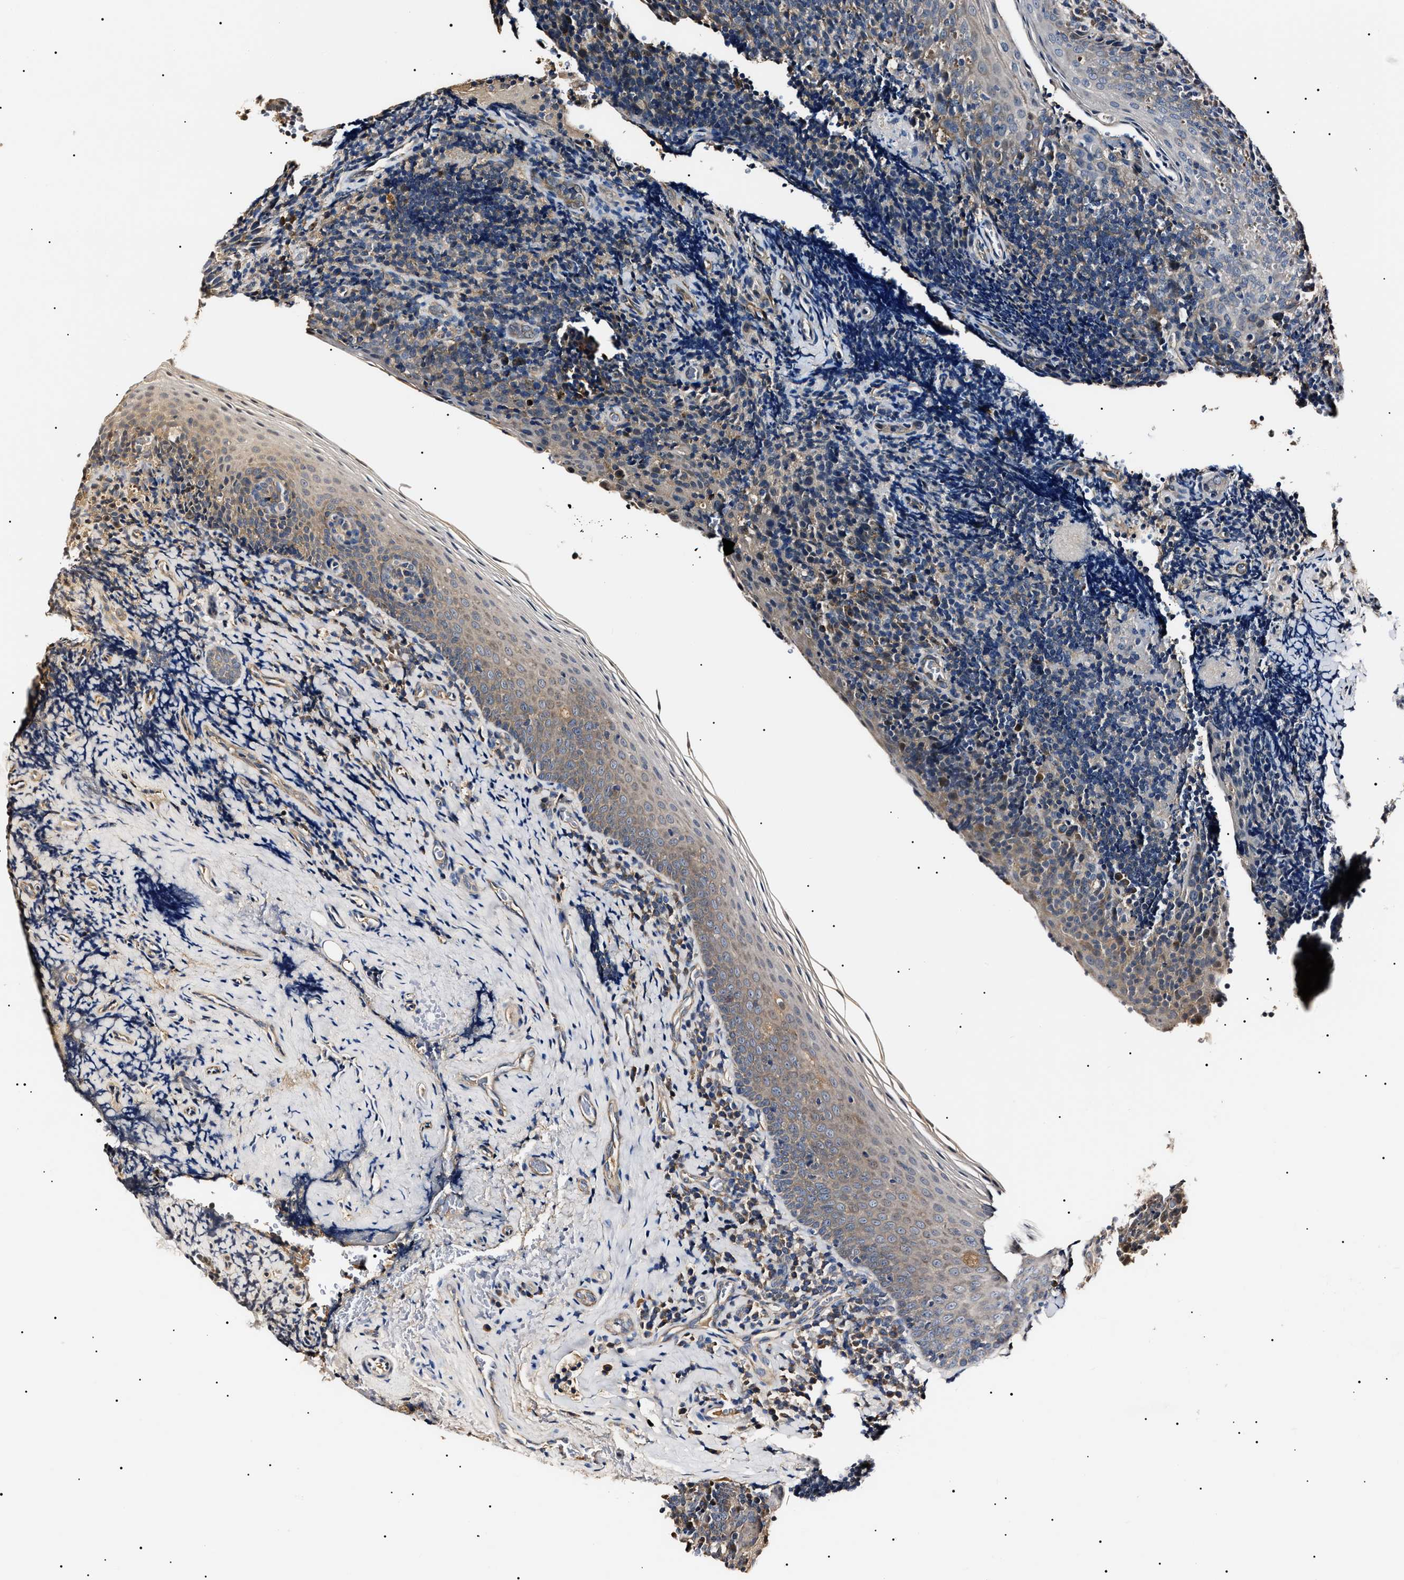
{"staining": {"intensity": "negative", "quantity": "none", "location": "none"}, "tissue": "tonsil", "cell_type": "Germinal center cells", "image_type": "normal", "snomed": [{"axis": "morphology", "description": "Normal tissue, NOS"}, {"axis": "morphology", "description": "Inflammation, NOS"}, {"axis": "topography", "description": "Tonsil"}], "caption": "Immunohistochemical staining of unremarkable tonsil exhibits no significant expression in germinal center cells.", "gene": "IFT81", "patient": {"sex": "female", "age": 31}}